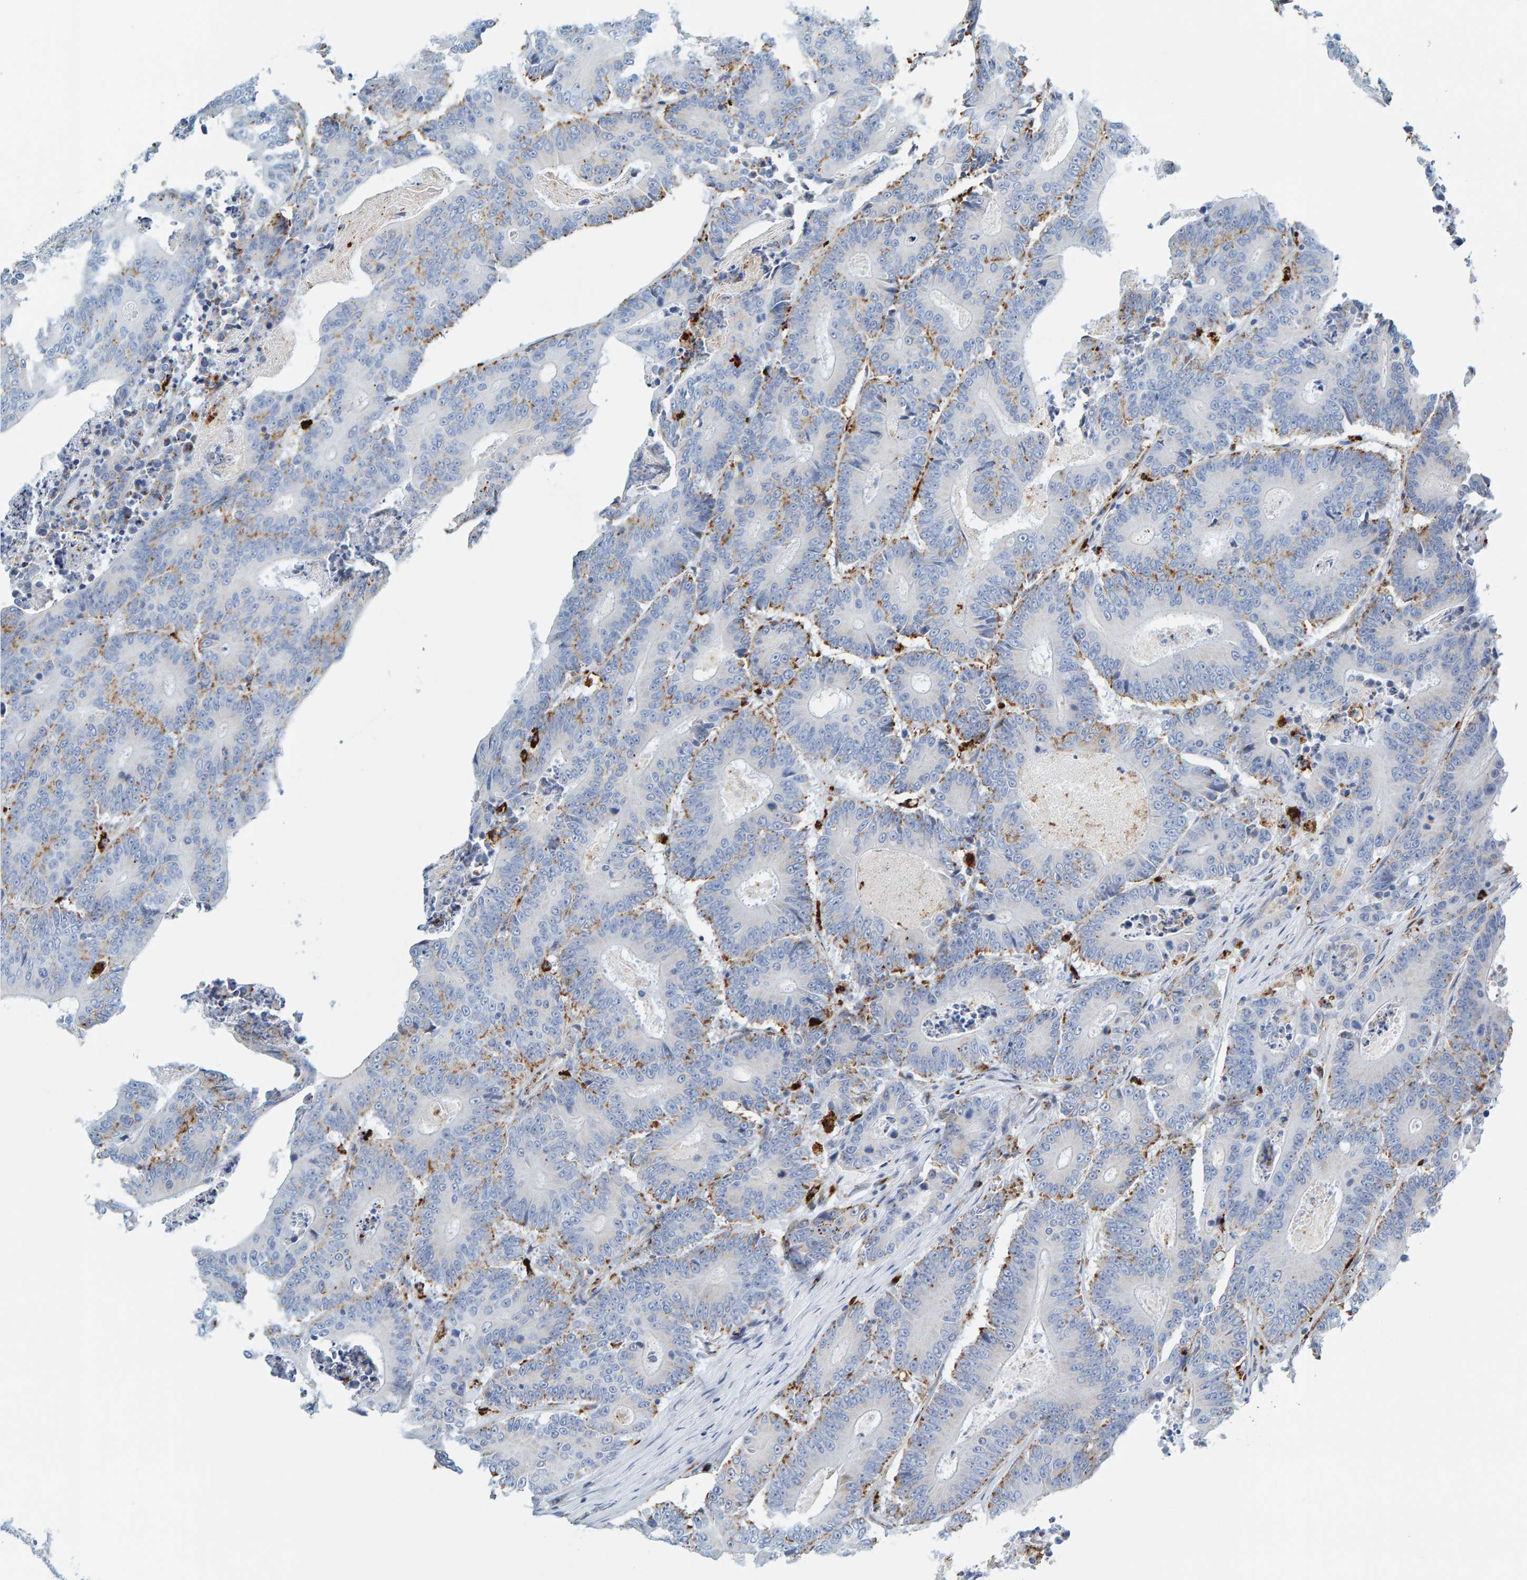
{"staining": {"intensity": "weak", "quantity": "<25%", "location": "cytoplasmic/membranous"}, "tissue": "colorectal cancer", "cell_type": "Tumor cells", "image_type": "cancer", "snomed": [{"axis": "morphology", "description": "Adenocarcinoma, NOS"}, {"axis": "topography", "description": "Colon"}], "caption": "Immunohistochemistry of colorectal cancer demonstrates no expression in tumor cells.", "gene": "BIN3", "patient": {"sex": "male", "age": 83}}